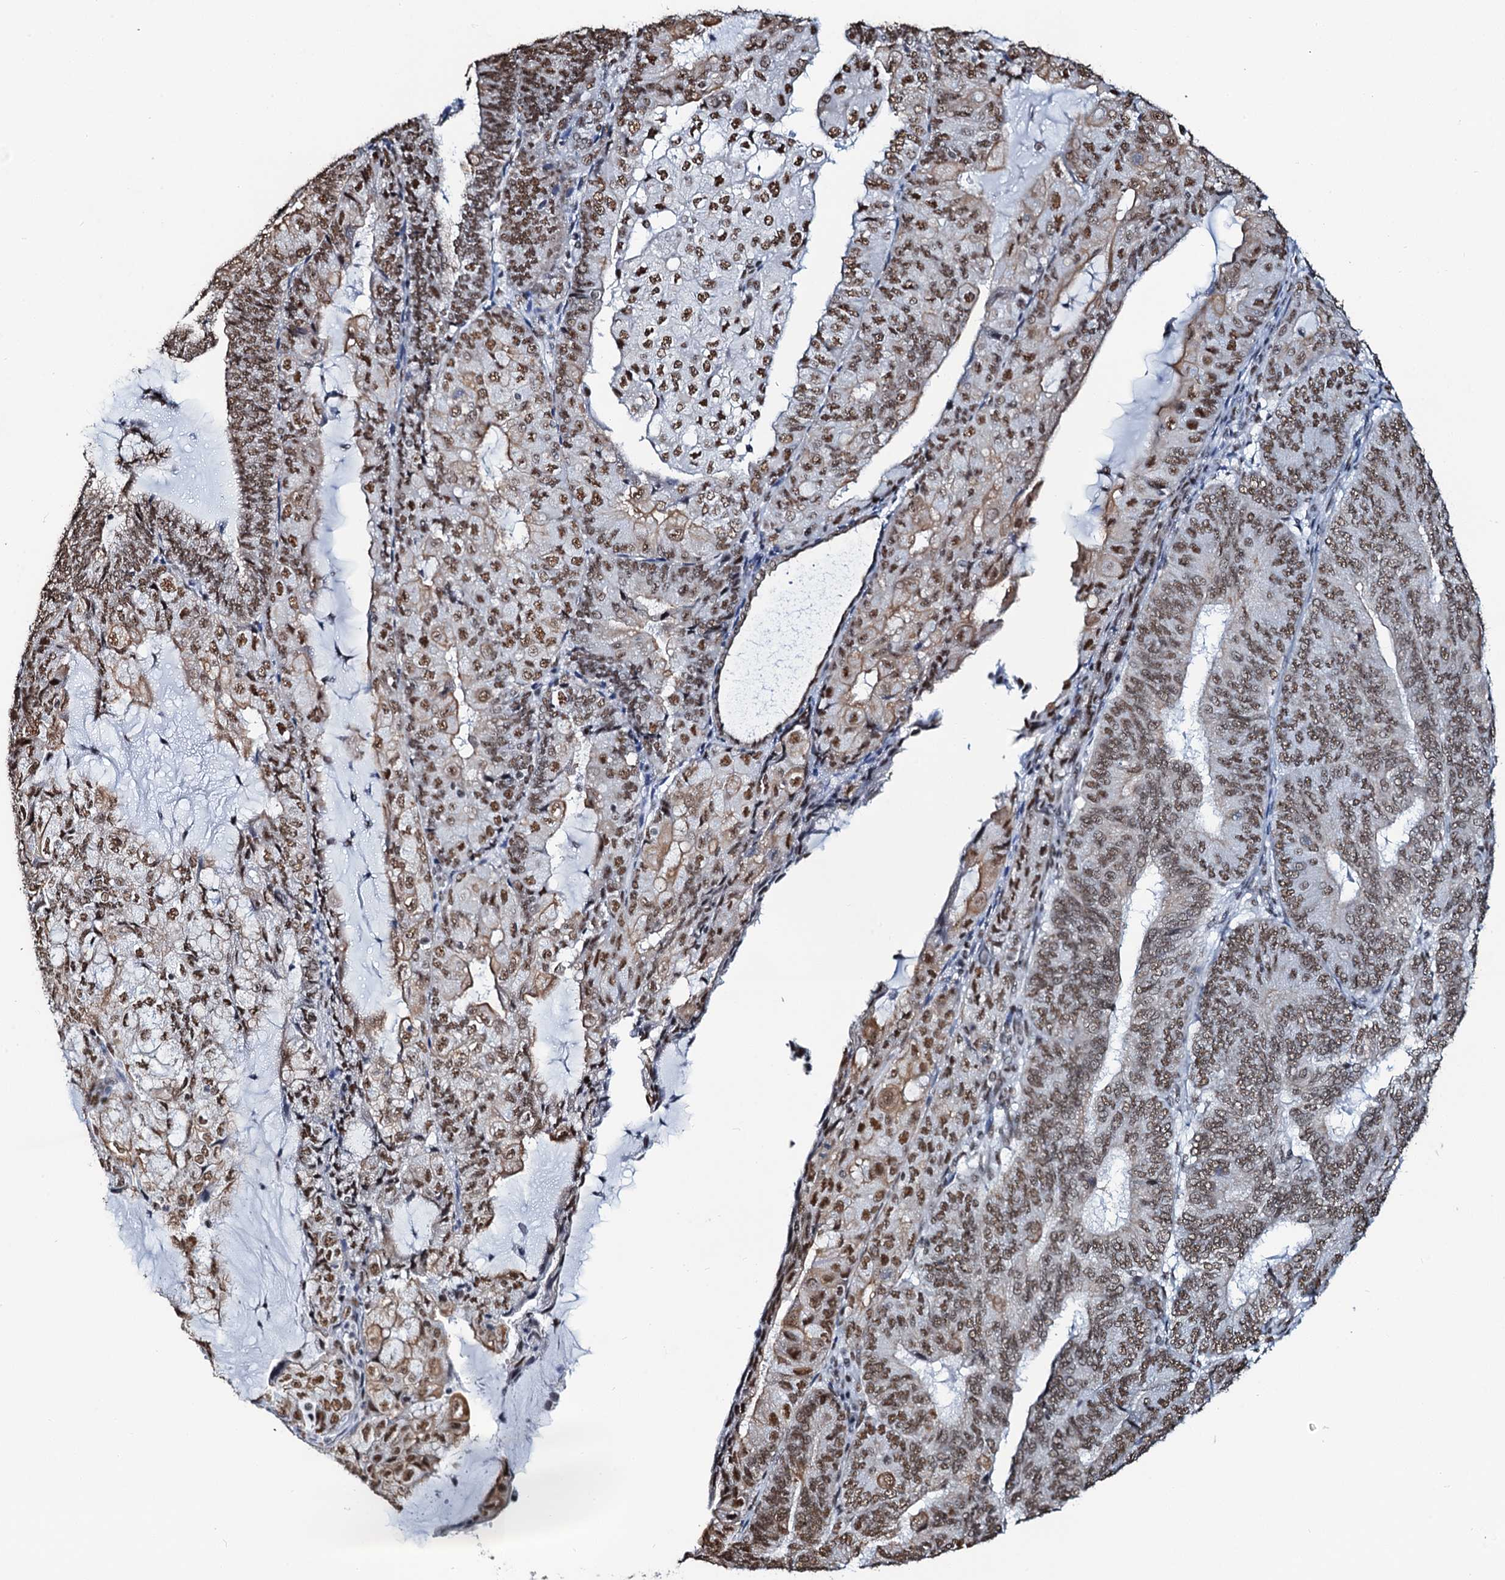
{"staining": {"intensity": "moderate", "quantity": ">75%", "location": "nuclear"}, "tissue": "endometrial cancer", "cell_type": "Tumor cells", "image_type": "cancer", "snomed": [{"axis": "morphology", "description": "Adenocarcinoma, NOS"}, {"axis": "topography", "description": "Endometrium"}], "caption": "IHC photomicrograph of endometrial cancer (adenocarcinoma) stained for a protein (brown), which displays medium levels of moderate nuclear staining in about >75% of tumor cells.", "gene": "ZNF609", "patient": {"sex": "female", "age": 81}}